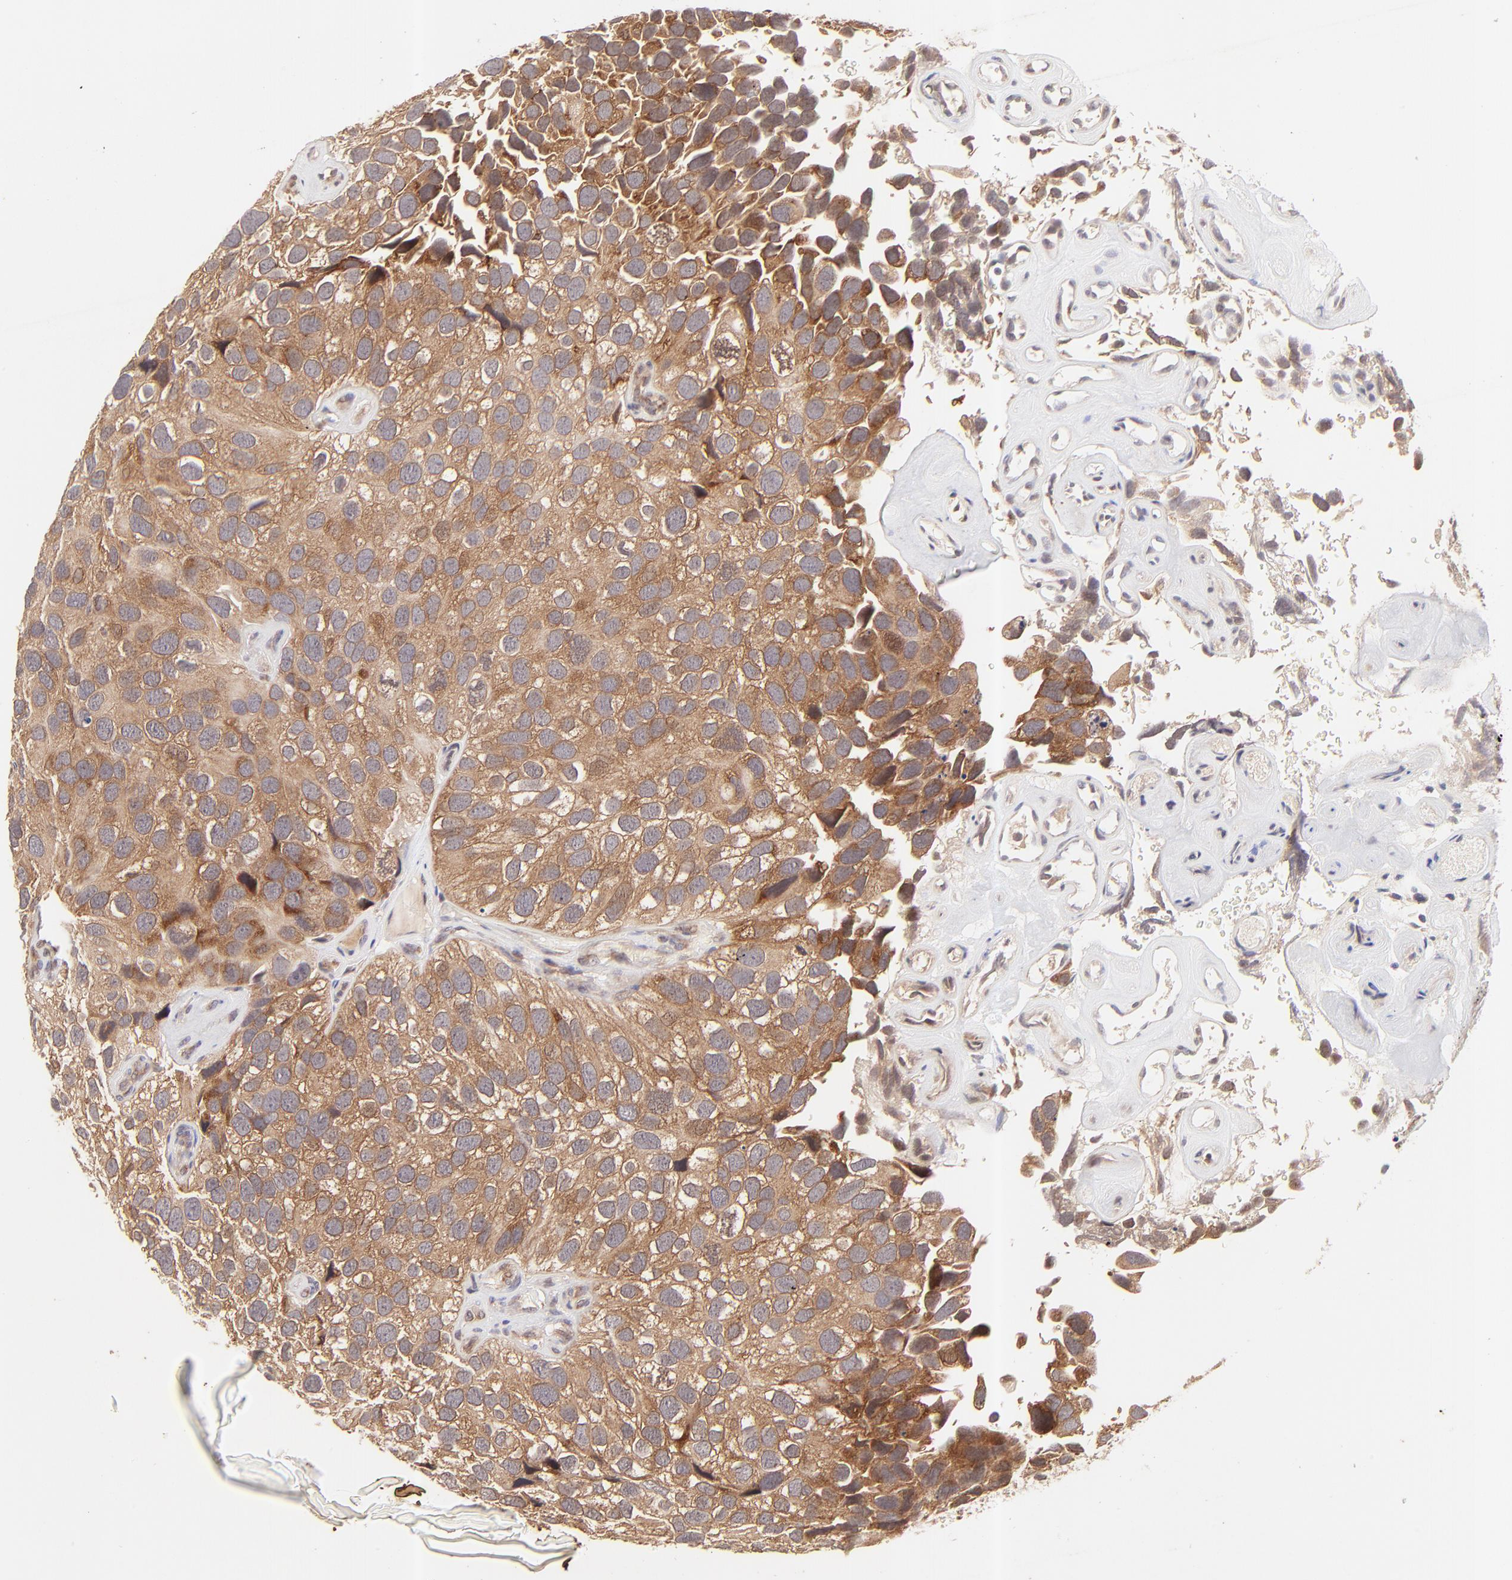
{"staining": {"intensity": "strong", "quantity": ">75%", "location": "cytoplasmic/membranous"}, "tissue": "urothelial cancer", "cell_type": "Tumor cells", "image_type": "cancer", "snomed": [{"axis": "morphology", "description": "Urothelial carcinoma, High grade"}, {"axis": "topography", "description": "Urinary bladder"}], "caption": "Immunohistochemical staining of urothelial cancer exhibits strong cytoplasmic/membranous protein positivity in approximately >75% of tumor cells. (DAB (3,3'-diaminobenzidine) = brown stain, brightfield microscopy at high magnification).", "gene": "TNRC6B", "patient": {"sex": "male", "age": 72}}